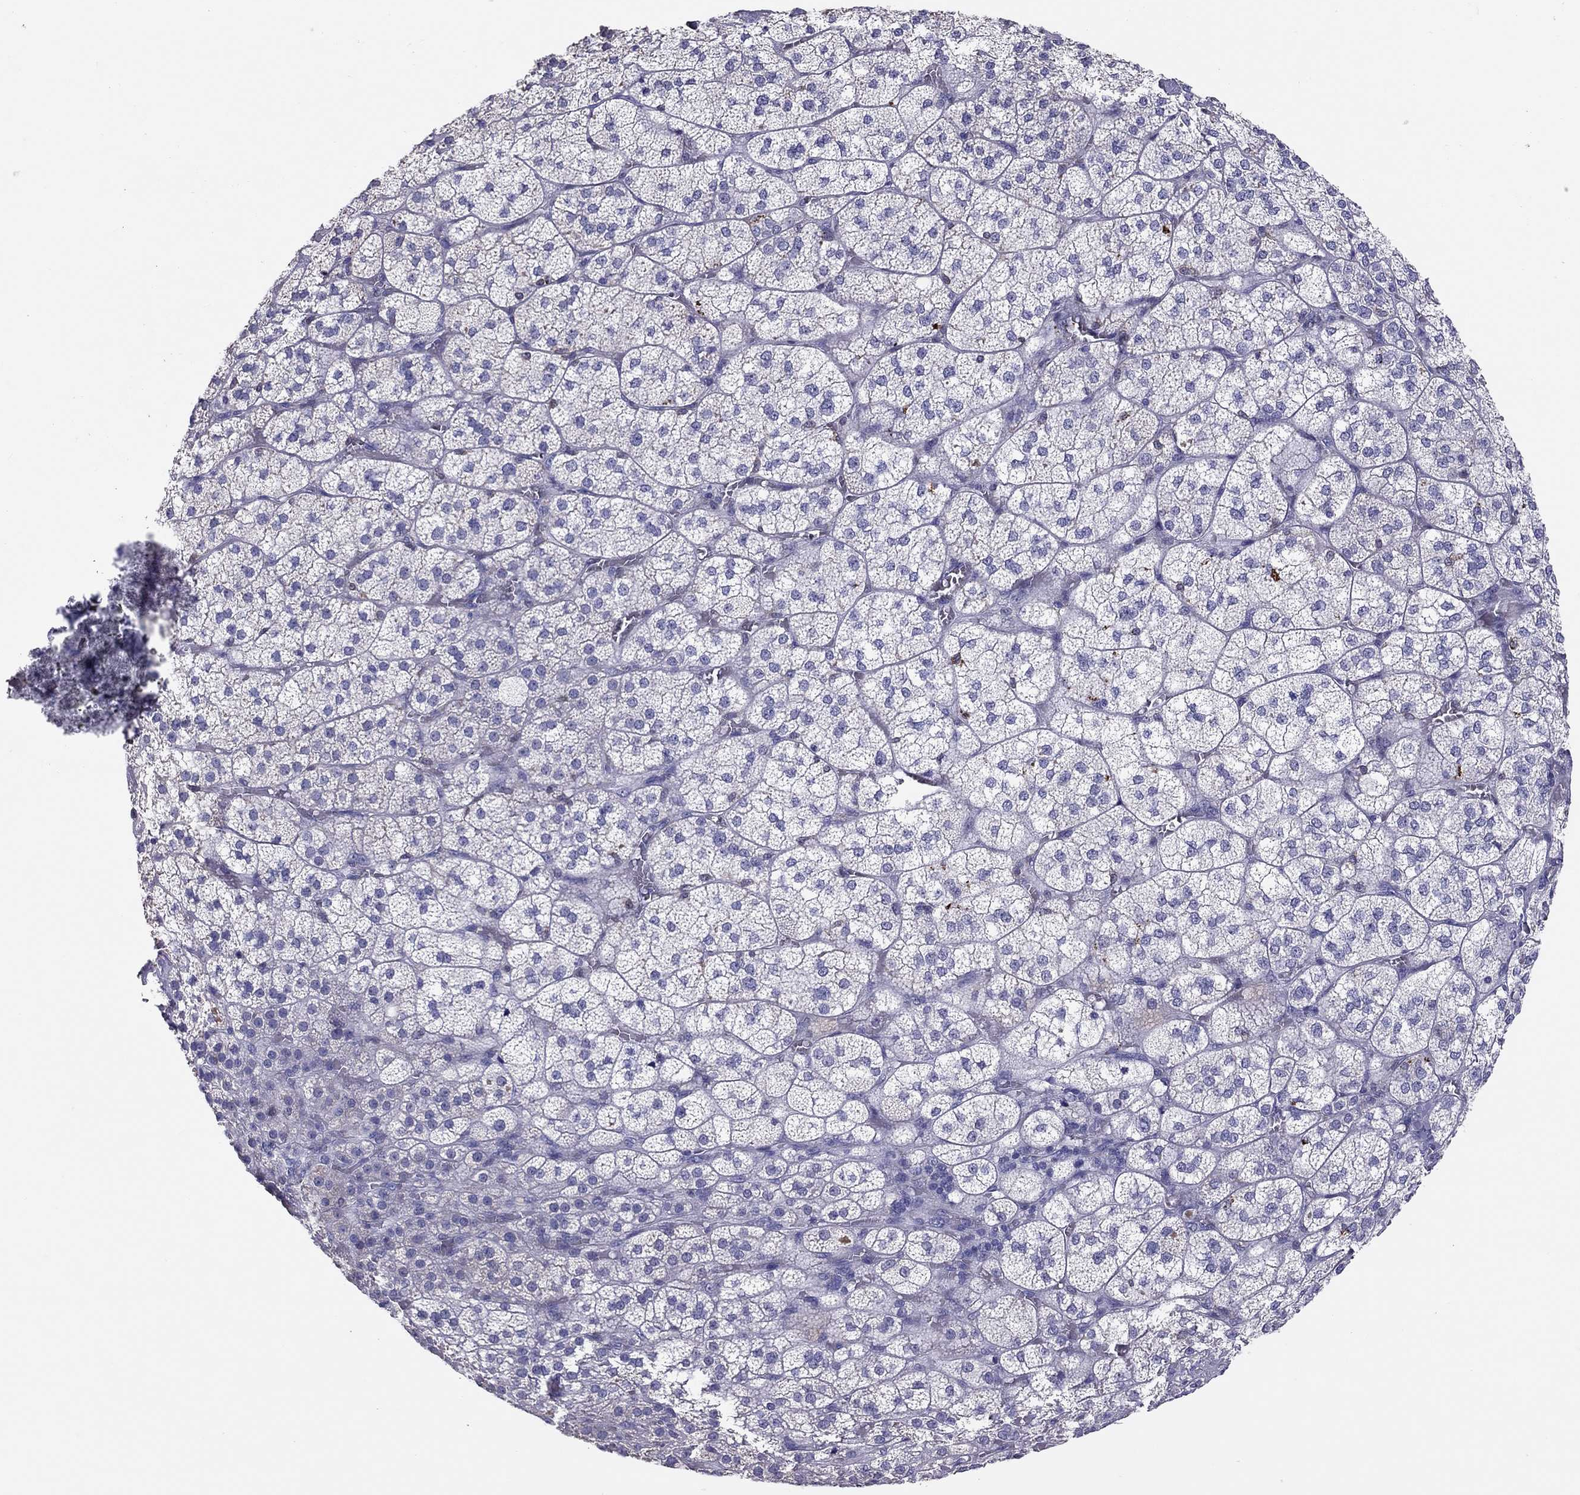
{"staining": {"intensity": "negative", "quantity": "none", "location": "none"}, "tissue": "adrenal gland", "cell_type": "Glandular cells", "image_type": "normal", "snomed": [{"axis": "morphology", "description": "Normal tissue, NOS"}, {"axis": "topography", "description": "Adrenal gland"}], "caption": "Glandular cells show no significant positivity in normal adrenal gland.", "gene": "ADORA2A", "patient": {"sex": "female", "age": 60}}